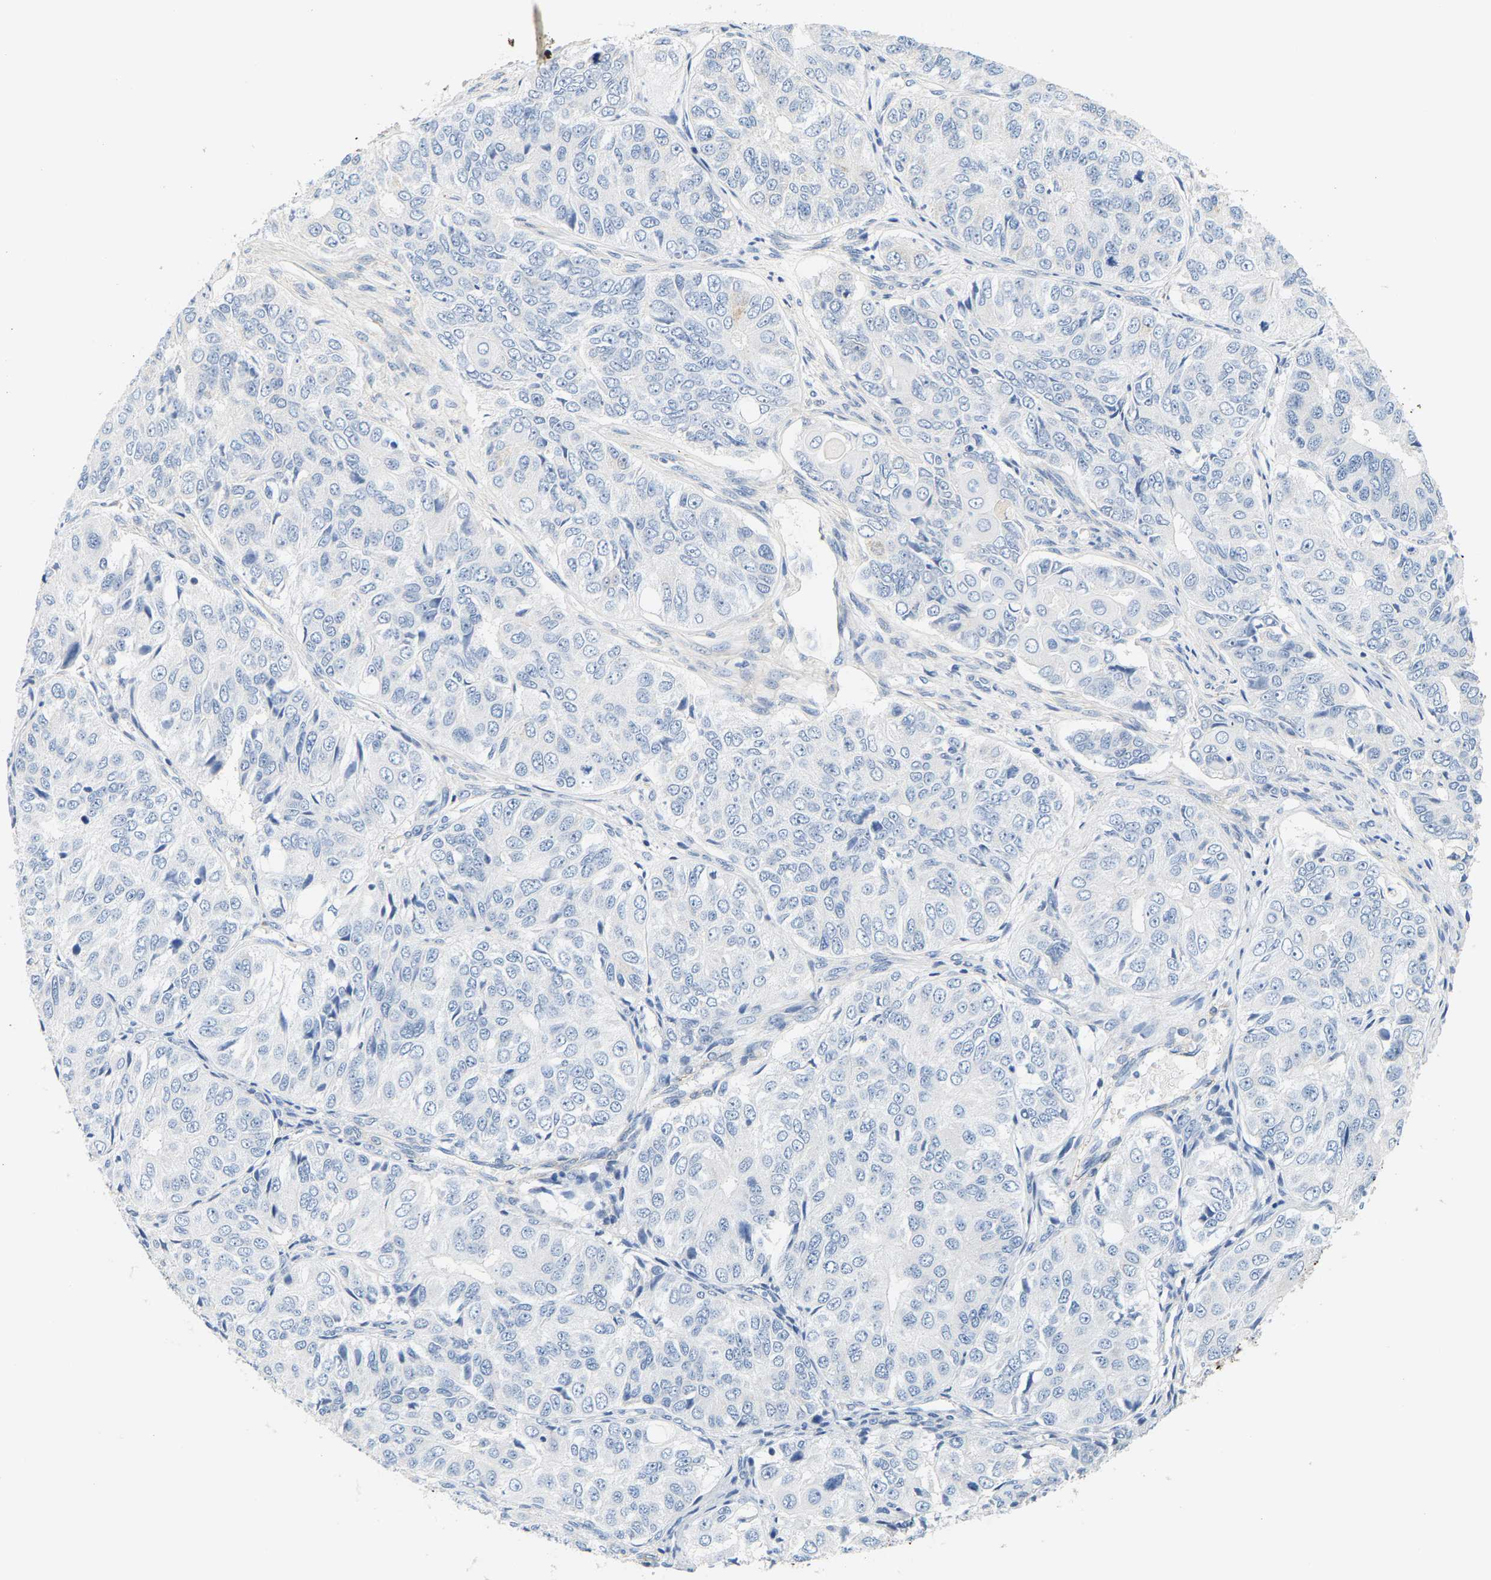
{"staining": {"intensity": "negative", "quantity": "none", "location": "none"}, "tissue": "ovarian cancer", "cell_type": "Tumor cells", "image_type": "cancer", "snomed": [{"axis": "morphology", "description": "Carcinoma, endometroid"}, {"axis": "topography", "description": "Ovary"}], "caption": "Immunohistochemistry (IHC) histopathology image of neoplastic tissue: ovarian cancer (endometroid carcinoma) stained with DAB exhibits no significant protein positivity in tumor cells.", "gene": "SHMT2", "patient": {"sex": "female", "age": 51}}